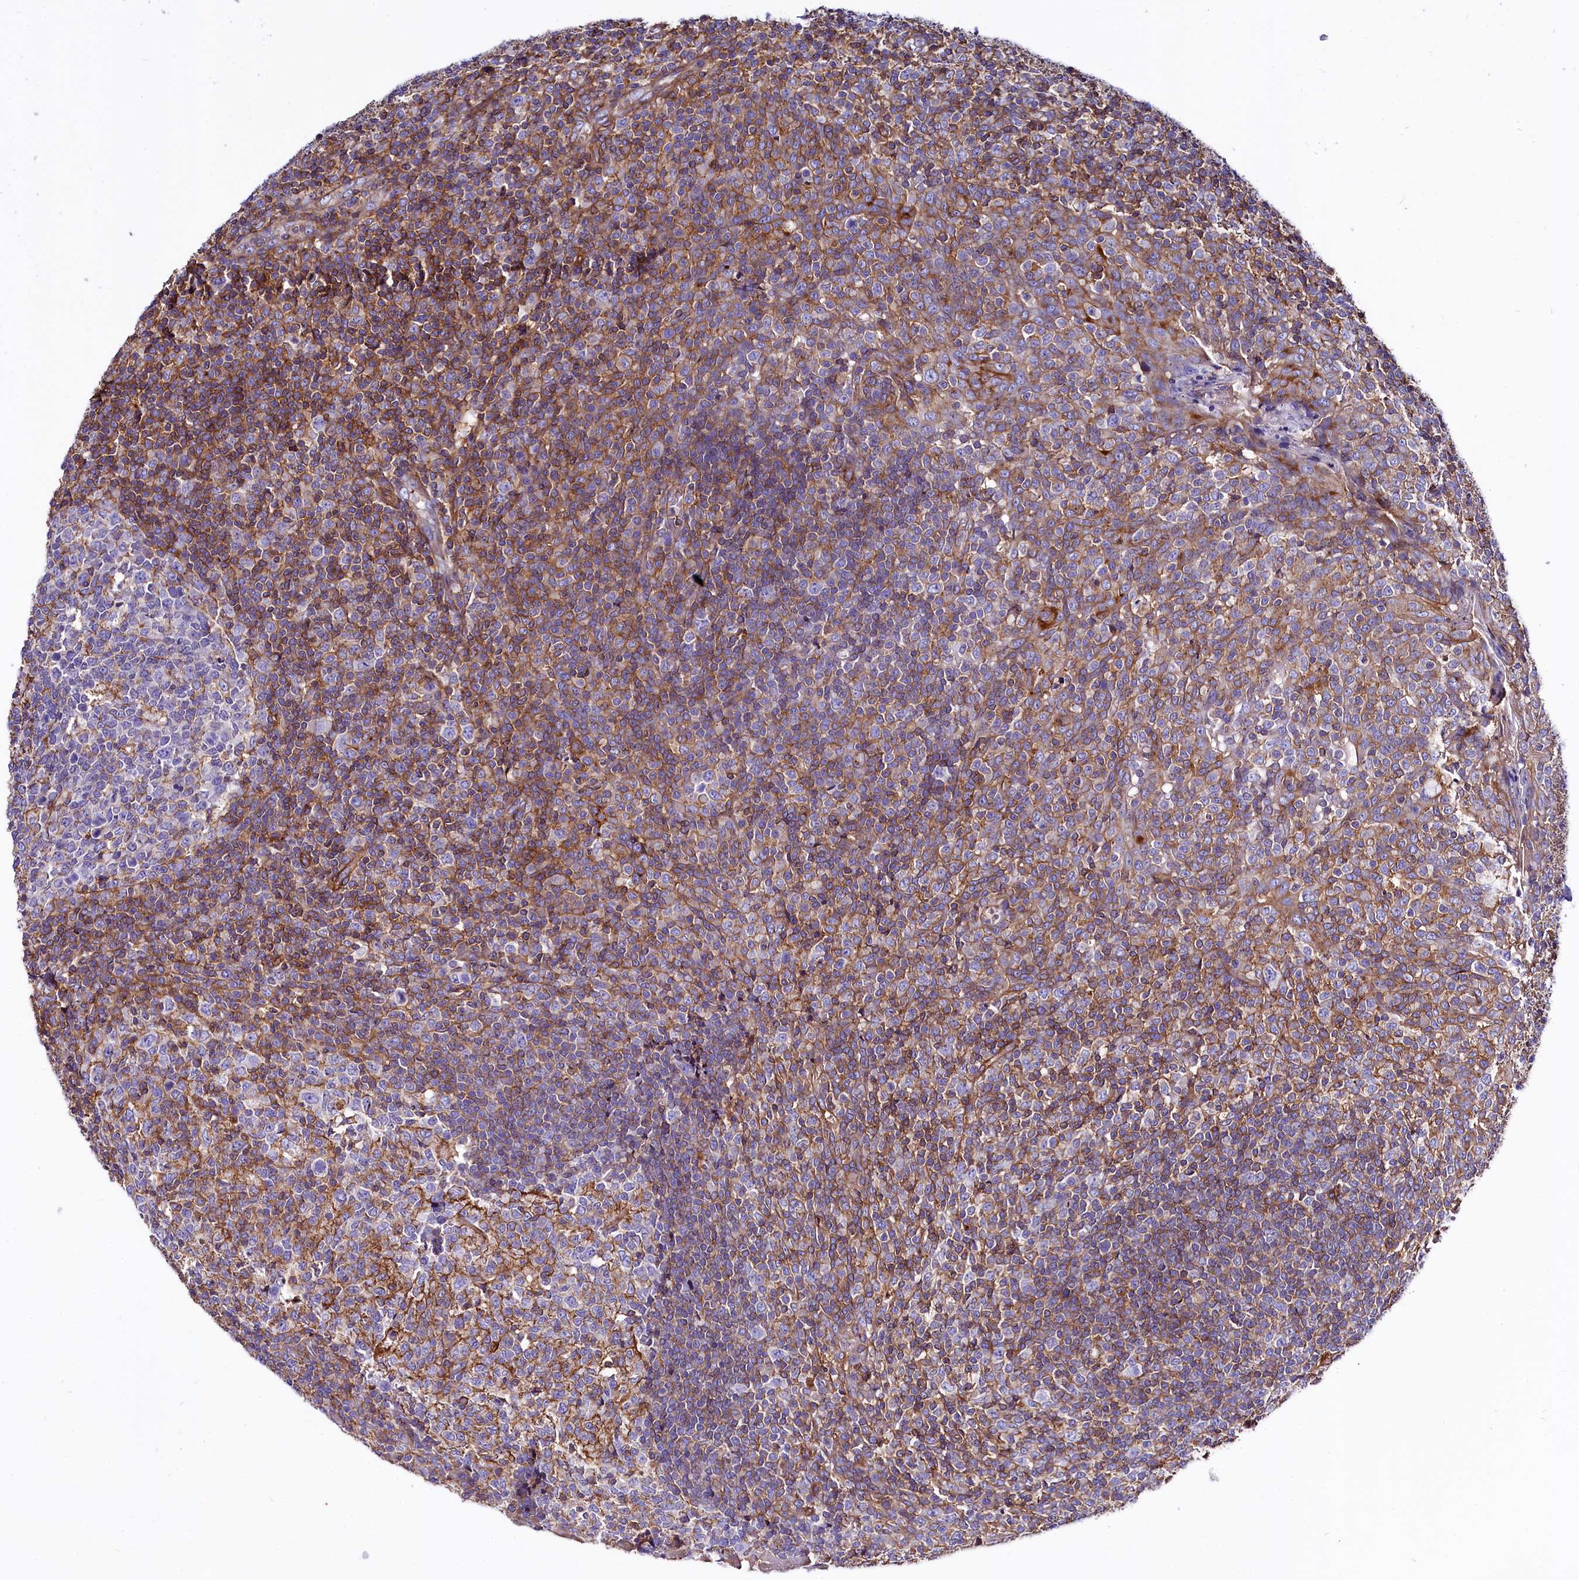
{"staining": {"intensity": "moderate", "quantity": "<25%", "location": "cytoplasmic/membranous"}, "tissue": "tonsil", "cell_type": "Germinal center cells", "image_type": "normal", "snomed": [{"axis": "morphology", "description": "Normal tissue, NOS"}, {"axis": "topography", "description": "Tonsil"}], "caption": "Human tonsil stained for a protein (brown) reveals moderate cytoplasmic/membranous positive staining in about <25% of germinal center cells.", "gene": "ANO6", "patient": {"sex": "female", "age": 19}}